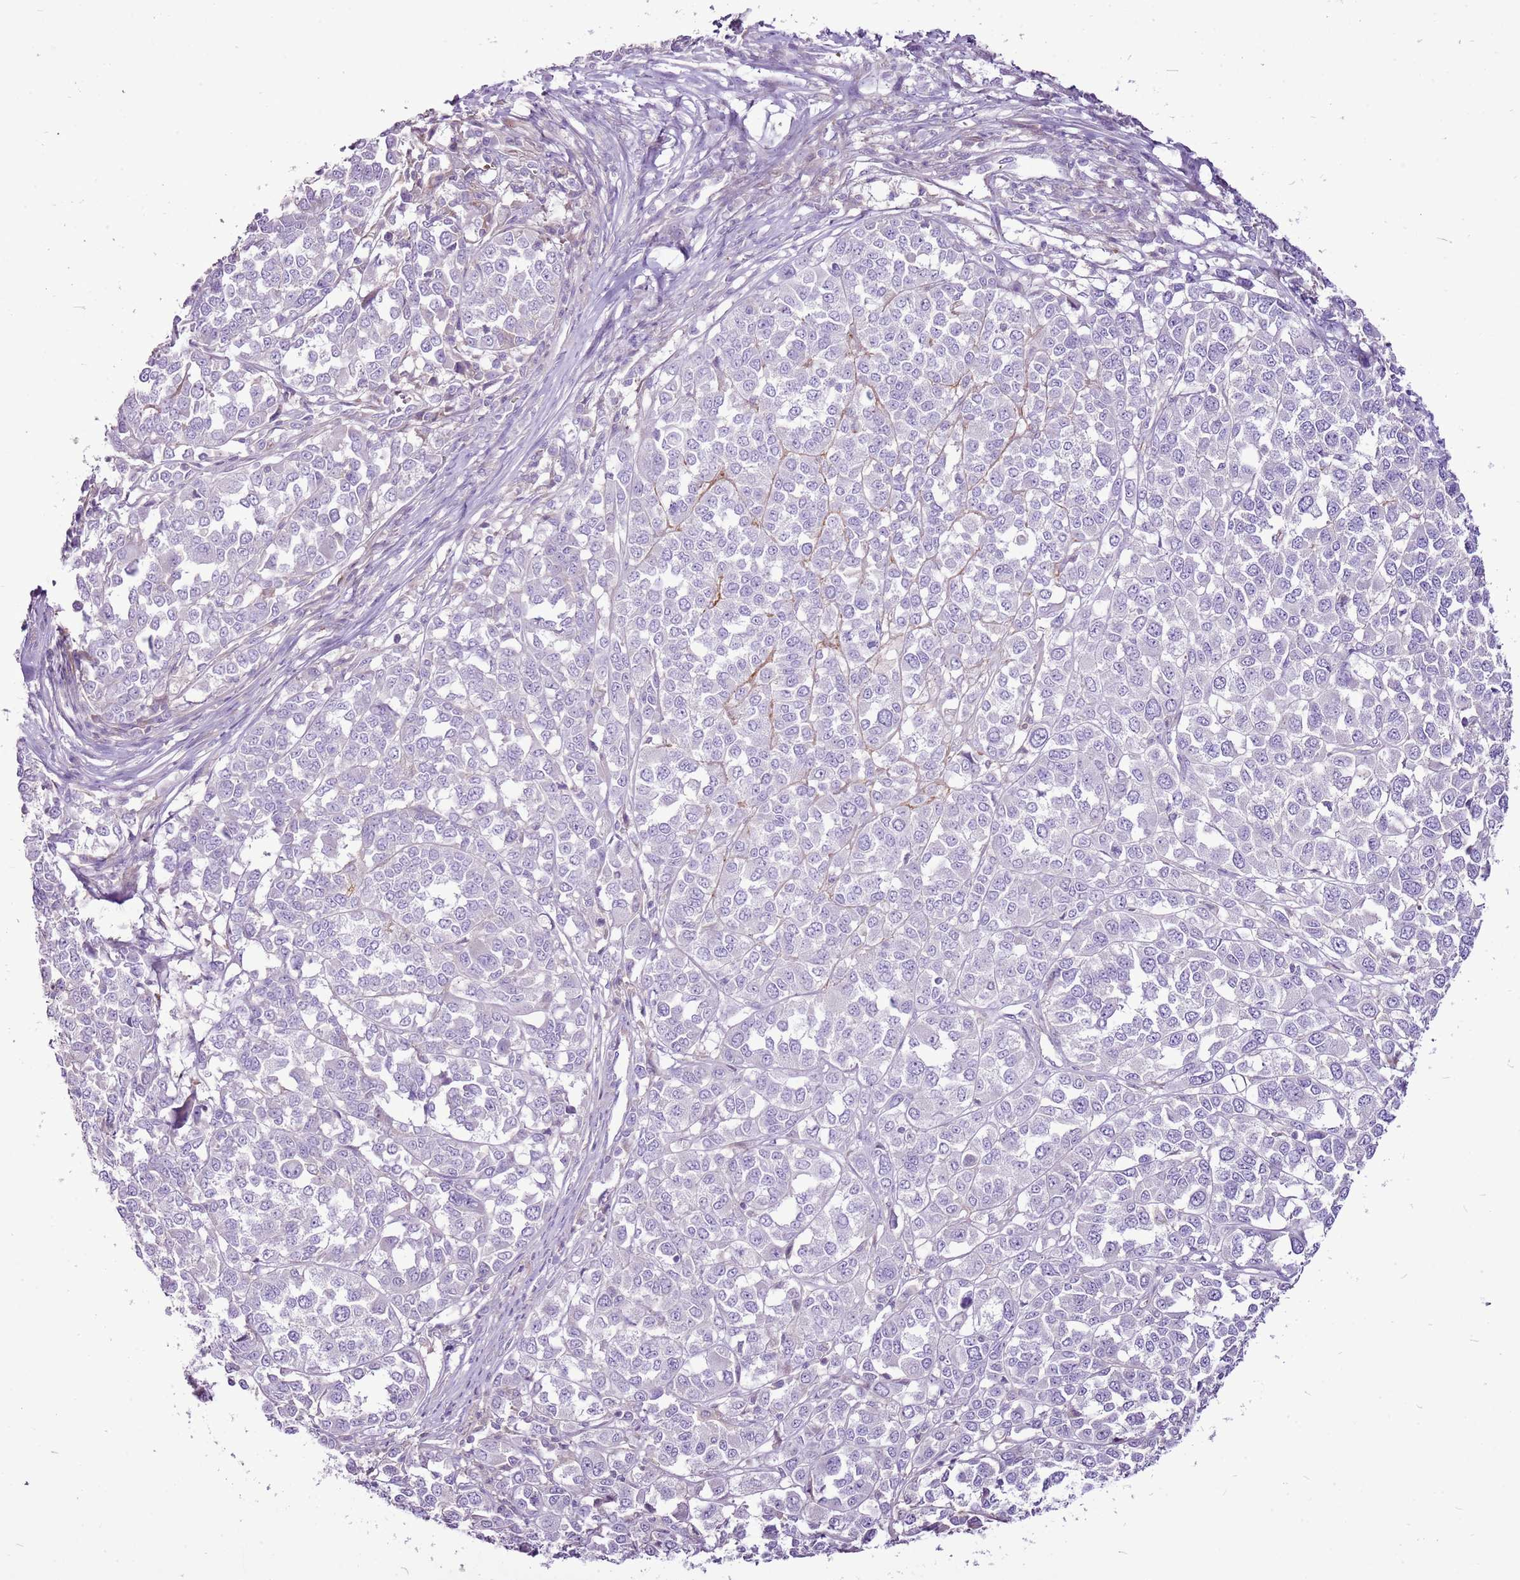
{"staining": {"intensity": "negative", "quantity": "none", "location": "none"}, "tissue": "melanoma", "cell_type": "Tumor cells", "image_type": "cancer", "snomed": [{"axis": "morphology", "description": "Malignant melanoma, Metastatic site"}, {"axis": "topography", "description": "Lymph node"}], "caption": "The immunohistochemistry image has no significant positivity in tumor cells of melanoma tissue.", "gene": "CHAC2", "patient": {"sex": "male", "age": 44}}